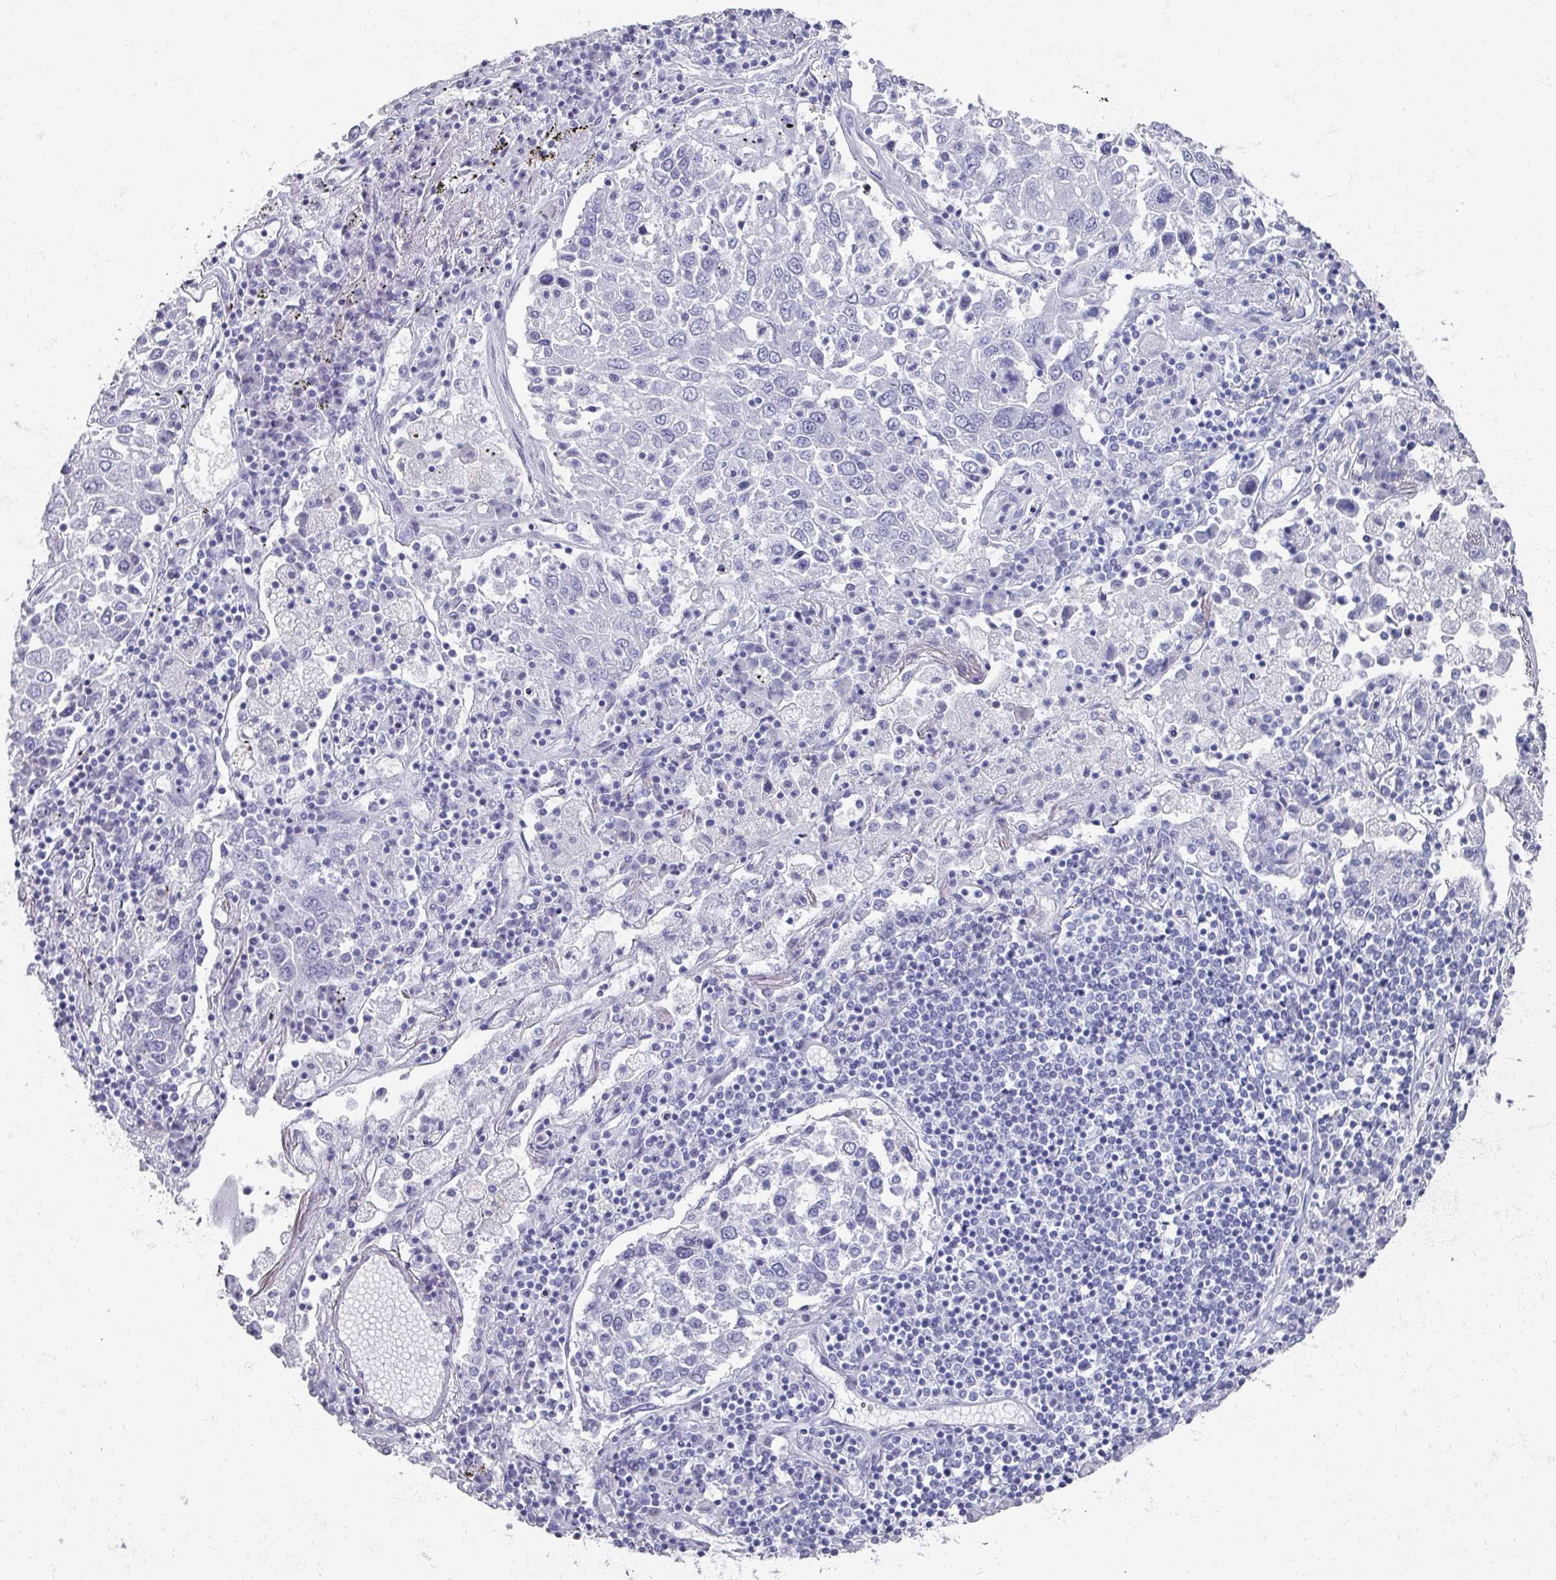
{"staining": {"intensity": "negative", "quantity": "none", "location": "none"}, "tissue": "lung cancer", "cell_type": "Tumor cells", "image_type": "cancer", "snomed": [{"axis": "morphology", "description": "Squamous cell carcinoma, NOS"}, {"axis": "topography", "description": "Lung"}], "caption": "Squamous cell carcinoma (lung) was stained to show a protein in brown. There is no significant staining in tumor cells. (DAB (3,3'-diaminobenzidine) immunohistochemistry with hematoxylin counter stain).", "gene": "OMG", "patient": {"sex": "male", "age": 65}}